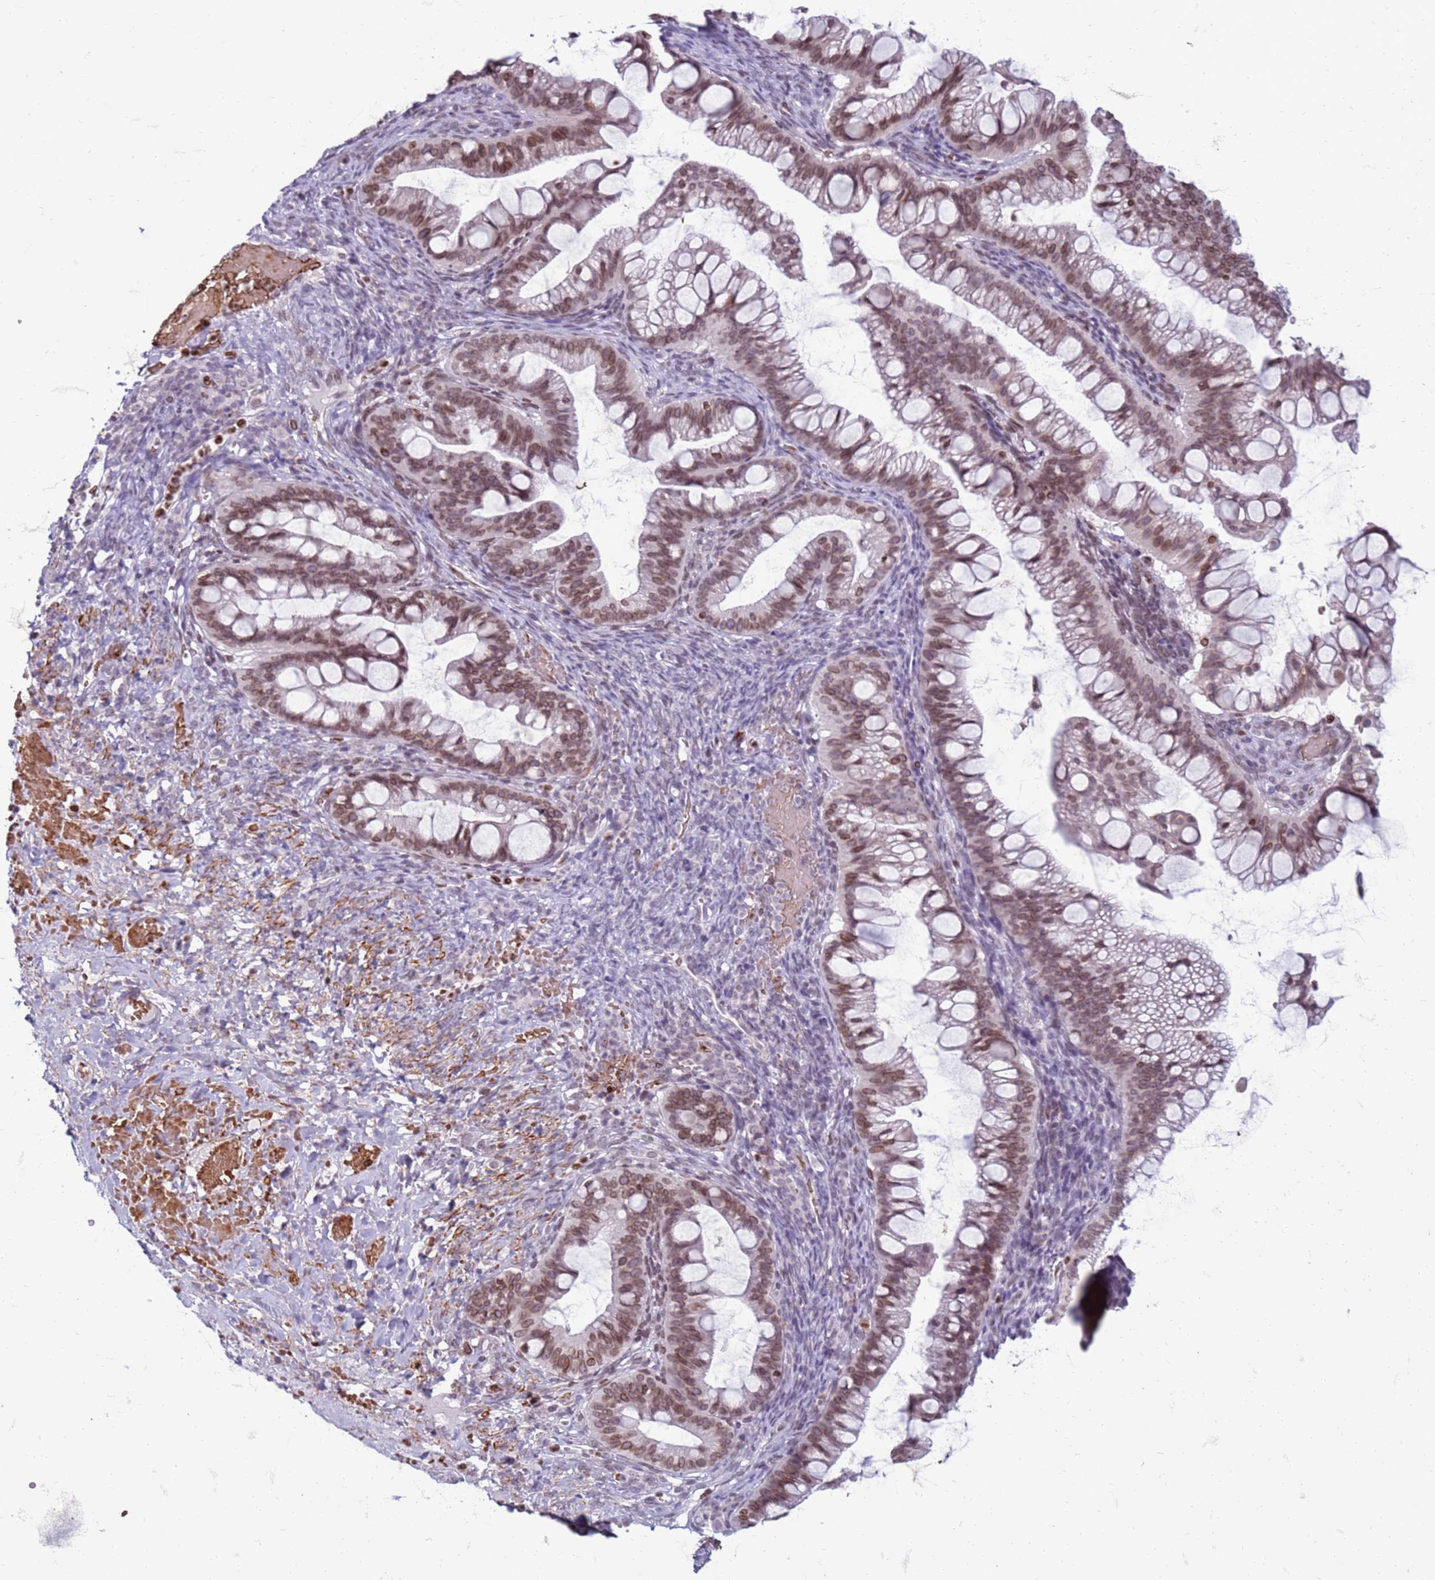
{"staining": {"intensity": "moderate", "quantity": ">75%", "location": "cytoplasmic/membranous,nuclear"}, "tissue": "ovarian cancer", "cell_type": "Tumor cells", "image_type": "cancer", "snomed": [{"axis": "morphology", "description": "Cystadenocarcinoma, mucinous, NOS"}, {"axis": "topography", "description": "Ovary"}], "caption": "A micrograph showing moderate cytoplasmic/membranous and nuclear positivity in approximately >75% of tumor cells in ovarian cancer, as visualized by brown immunohistochemical staining.", "gene": "METTL25B", "patient": {"sex": "female", "age": 73}}